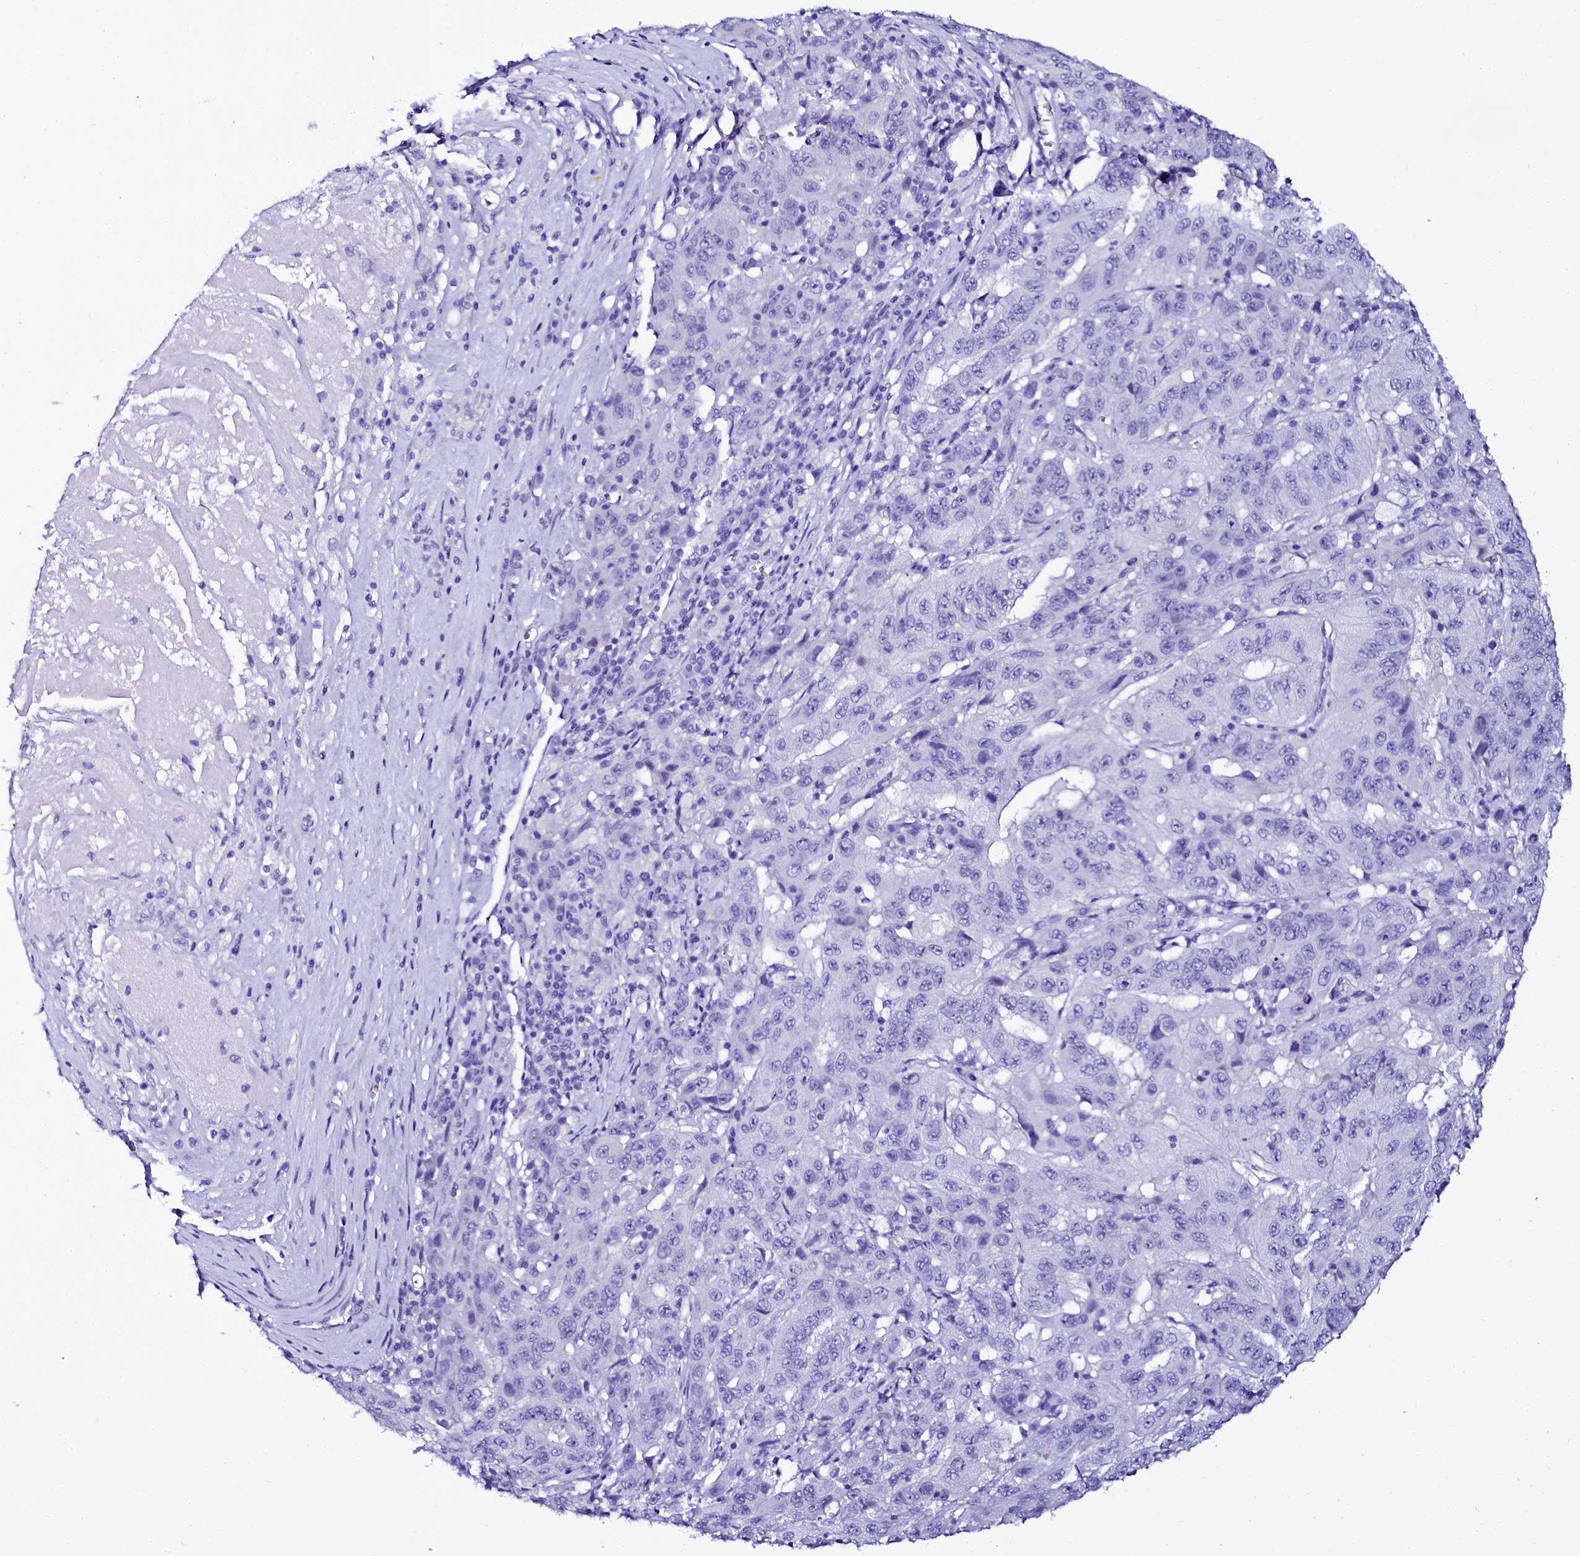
{"staining": {"intensity": "negative", "quantity": "none", "location": "none"}, "tissue": "pancreatic cancer", "cell_type": "Tumor cells", "image_type": "cancer", "snomed": [{"axis": "morphology", "description": "Adenocarcinoma, NOS"}, {"axis": "topography", "description": "Pancreas"}], "caption": "An image of human pancreatic adenocarcinoma is negative for staining in tumor cells. (DAB (3,3'-diaminobenzidine) immunohistochemistry visualized using brightfield microscopy, high magnification).", "gene": "SORD", "patient": {"sex": "male", "age": 63}}